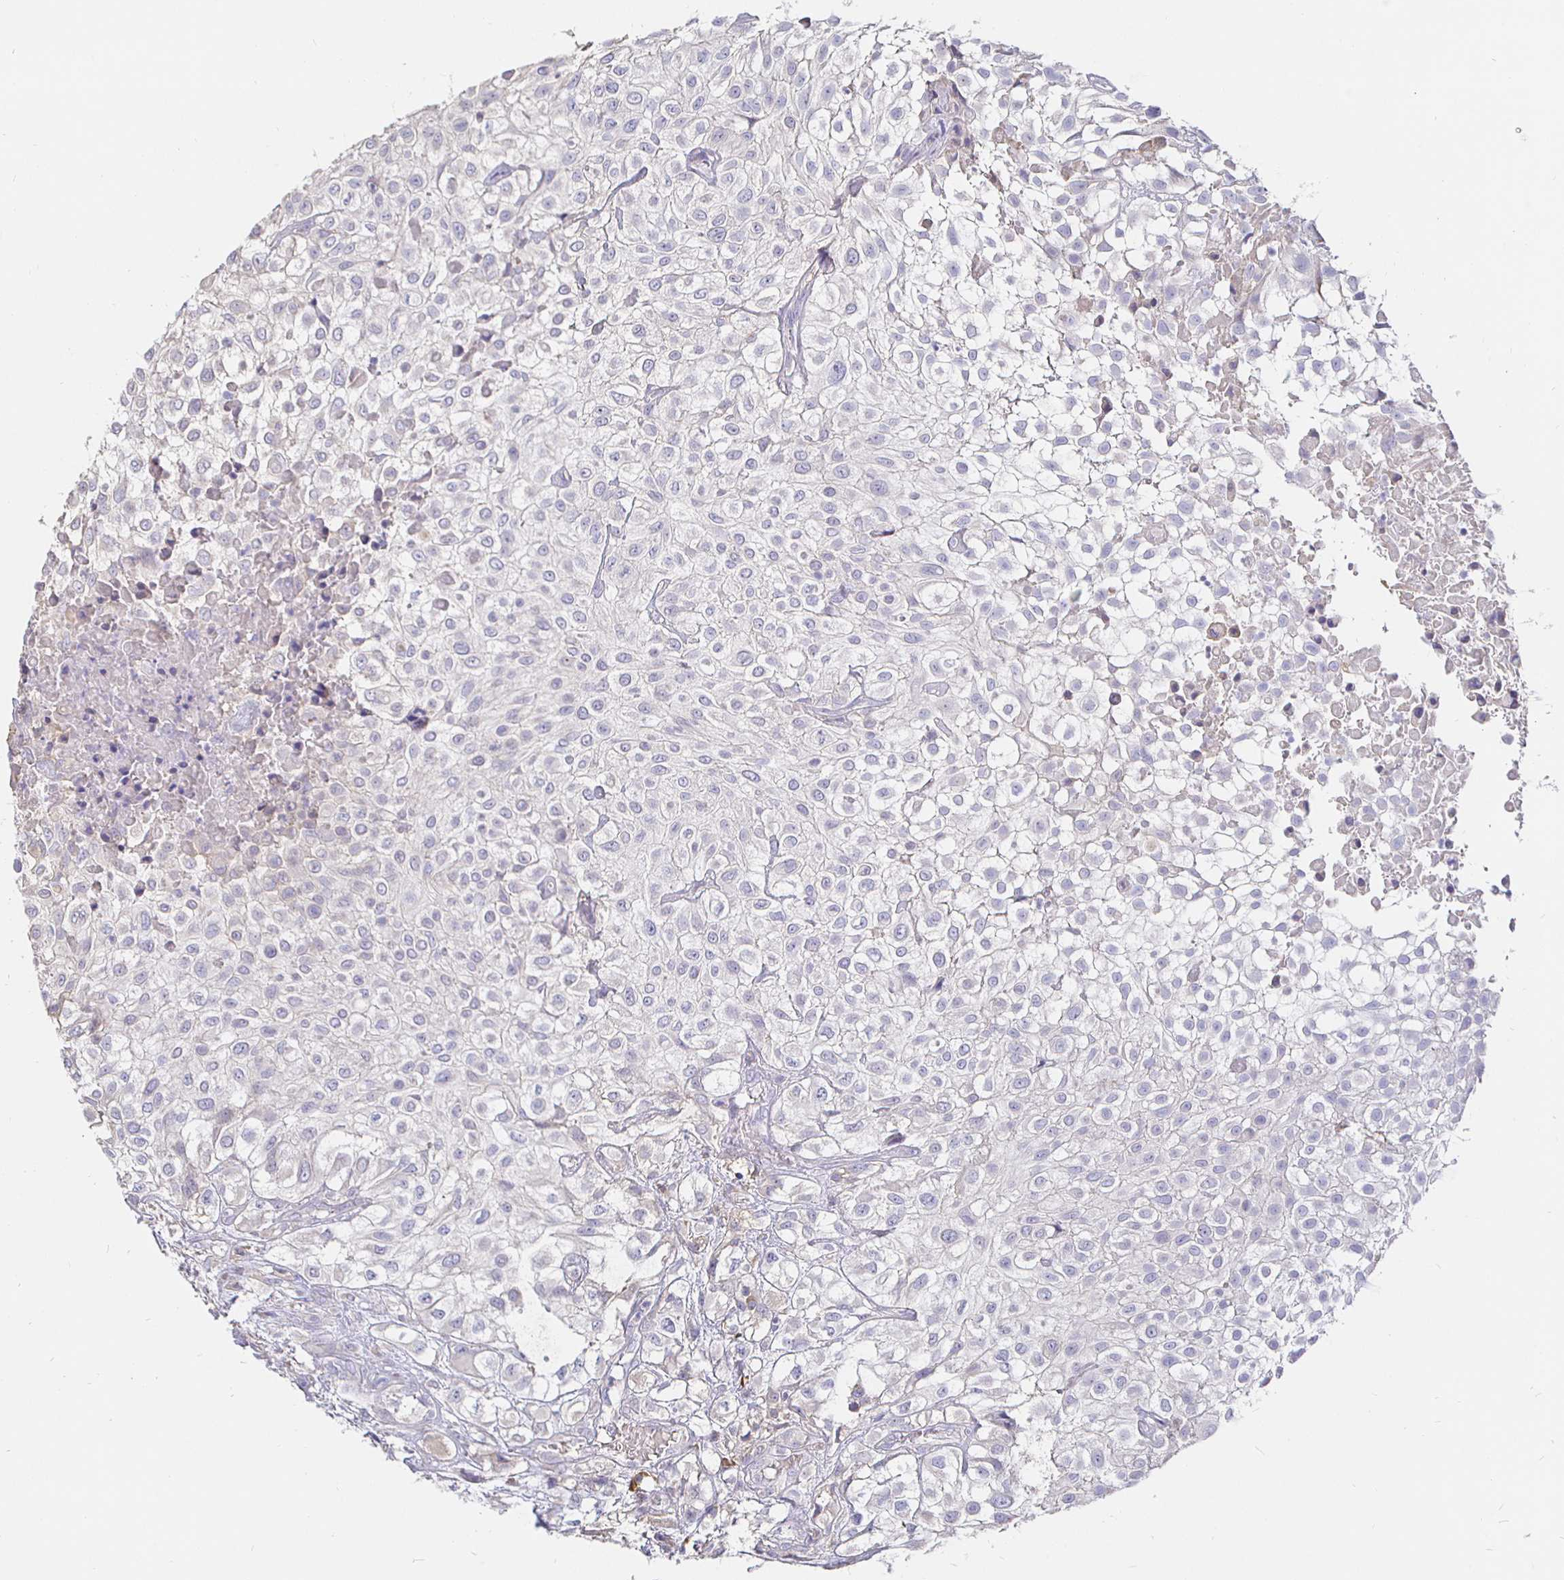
{"staining": {"intensity": "negative", "quantity": "none", "location": "none"}, "tissue": "urothelial cancer", "cell_type": "Tumor cells", "image_type": "cancer", "snomed": [{"axis": "morphology", "description": "Urothelial carcinoma, High grade"}, {"axis": "topography", "description": "Urinary bladder"}], "caption": "High-grade urothelial carcinoma was stained to show a protein in brown. There is no significant expression in tumor cells. (Immunohistochemistry, brightfield microscopy, high magnification).", "gene": "CXCR3", "patient": {"sex": "male", "age": 56}}